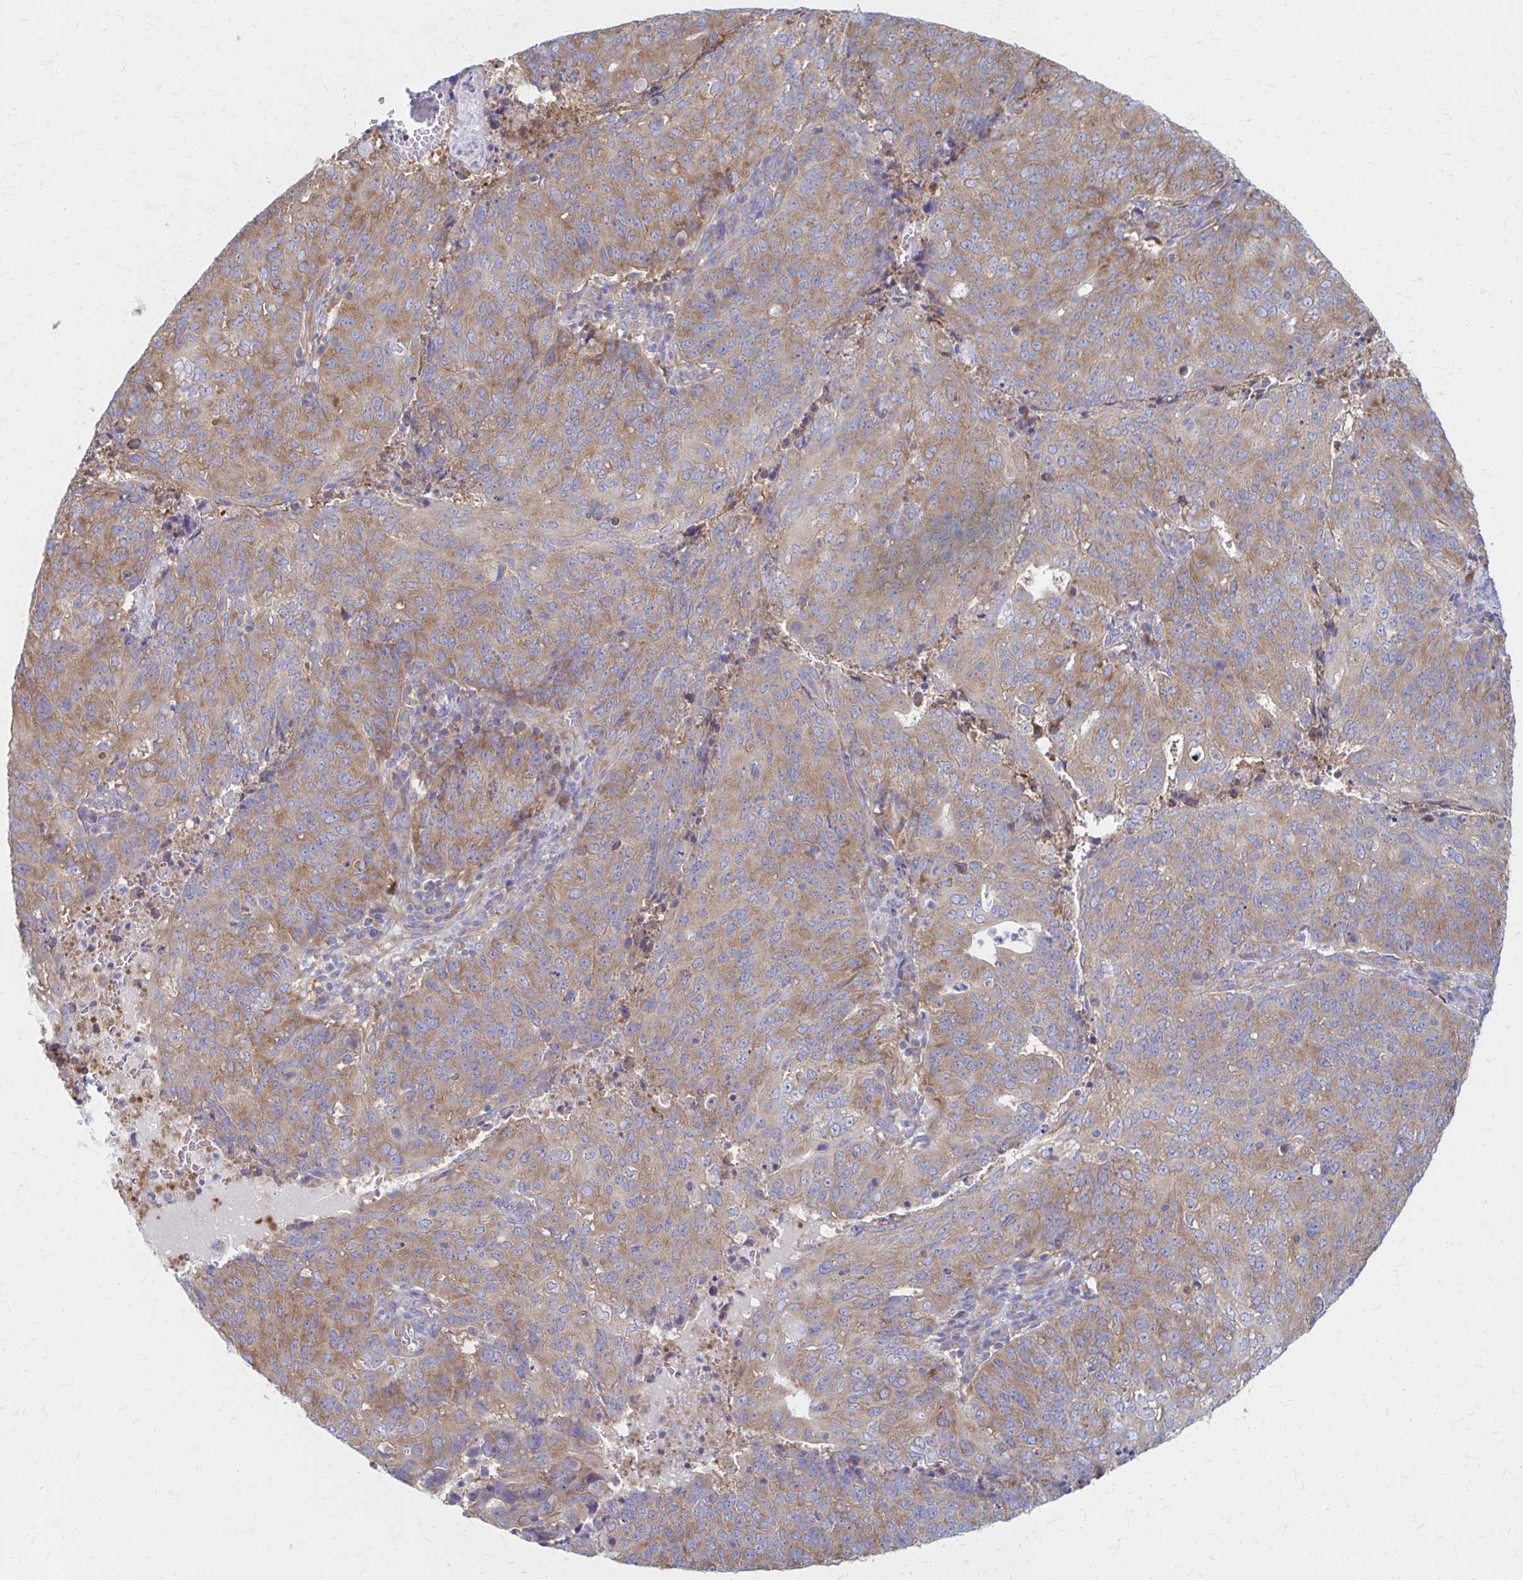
{"staining": {"intensity": "moderate", "quantity": ">75%", "location": "cytoplasmic/membranous"}, "tissue": "endometrial cancer", "cell_type": "Tumor cells", "image_type": "cancer", "snomed": [{"axis": "morphology", "description": "Adenocarcinoma, NOS"}, {"axis": "topography", "description": "Endometrium"}], "caption": "A brown stain labels moderate cytoplasmic/membranous positivity of a protein in endometrial adenocarcinoma tumor cells. (IHC, brightfield microscopy, high magnification).", "gene": "RPL27A", "patient": {"sex": "female", "age": 82}}